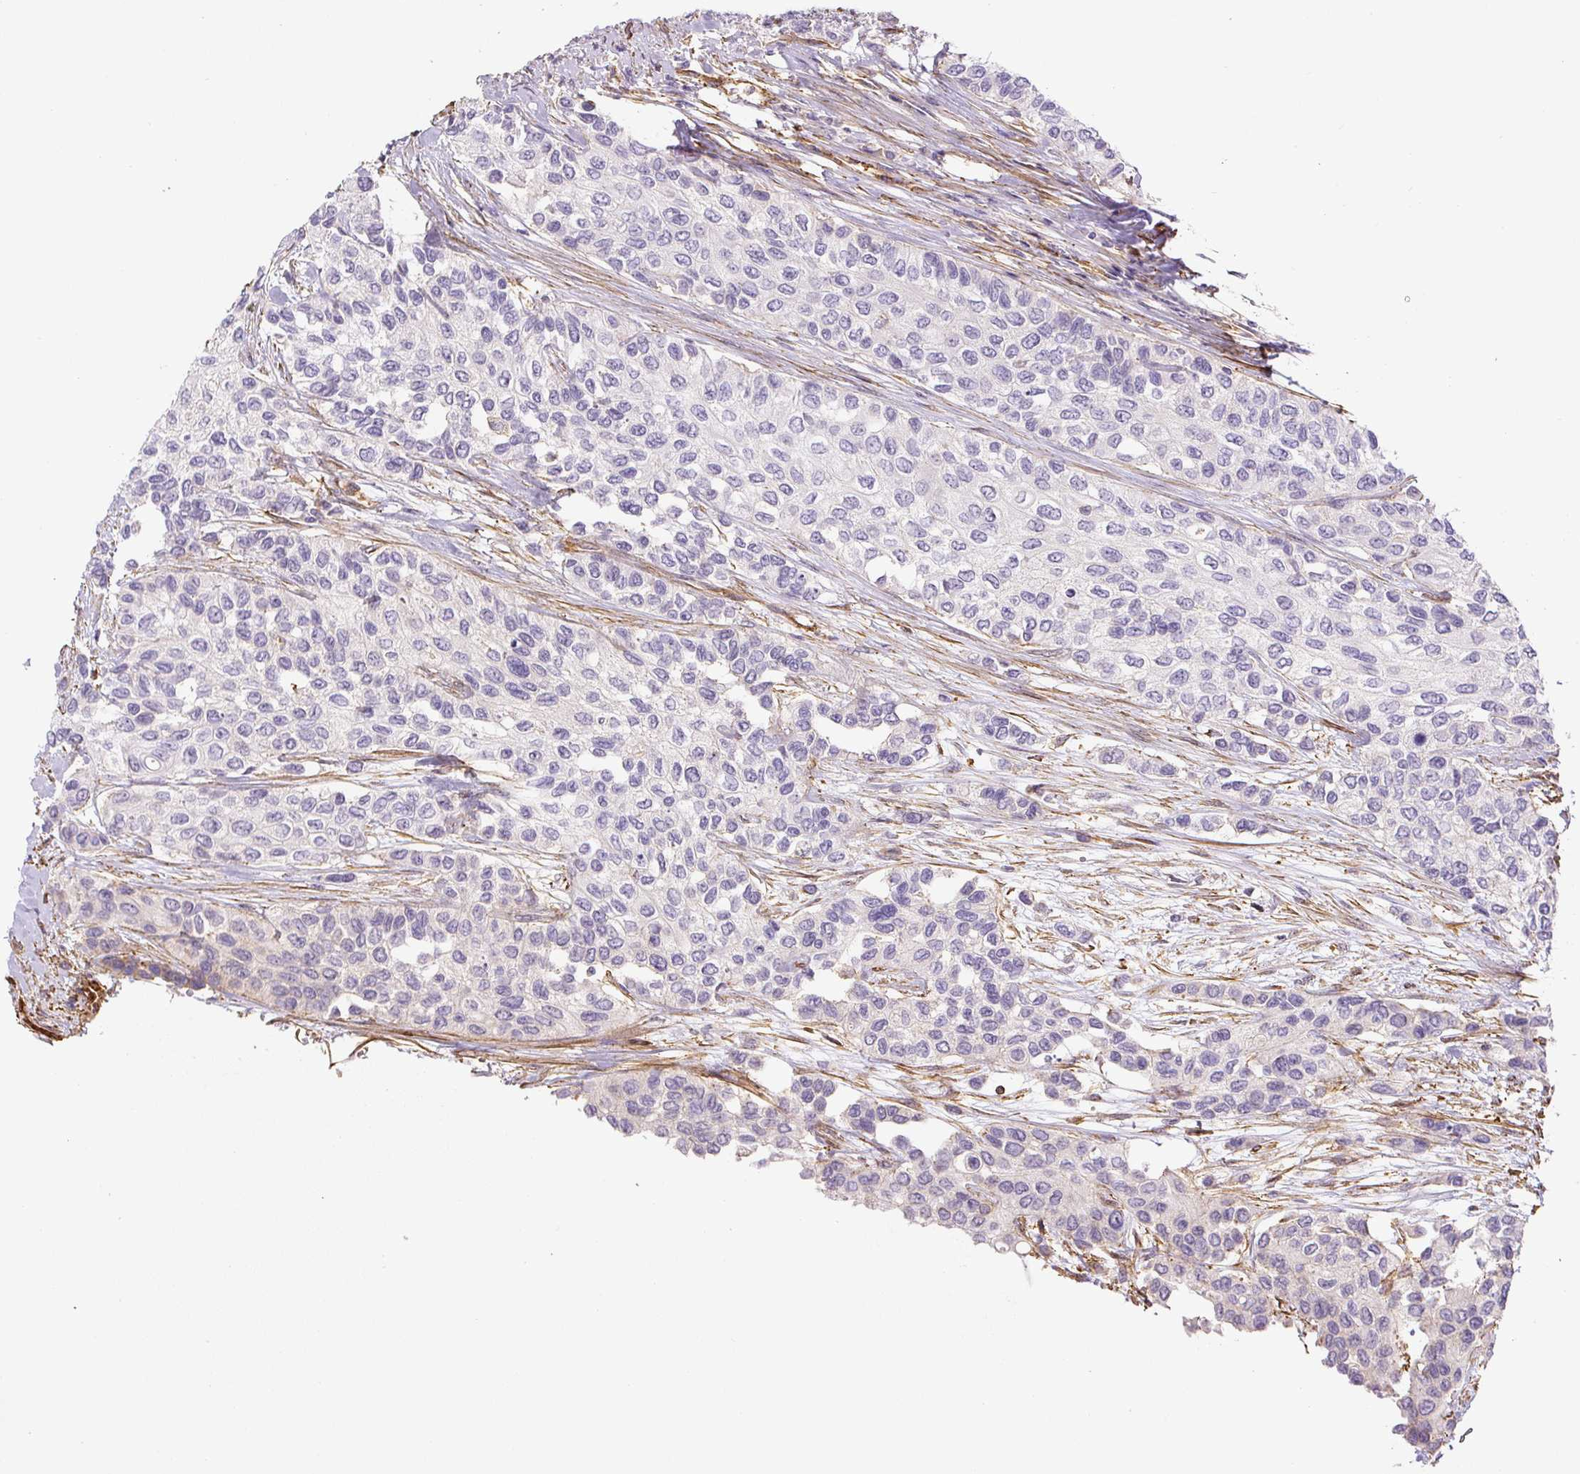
{"staining": {"intensity": "negative", "quantity": "none", "location": "none"}, "tissue": "urothelial cancer", "cell_type": "Tumor cells", "image_type": "cancer", "snomed": [{"axis": "morphology", "description": "Normal tissue, NOS"}, {"axis": "morphology", "description": "Urothelial carcinoma, High grade"}, {"axis": "topography", "description": "Vascular tissue"}, {"axis": "topography", "description": "Urinary bladder"}], "caption": "Tumor cells are negative for protein expression in human urothelial cancer.", "gene": "MYL12A", "patient": {"sex": "female", "age": 56}}